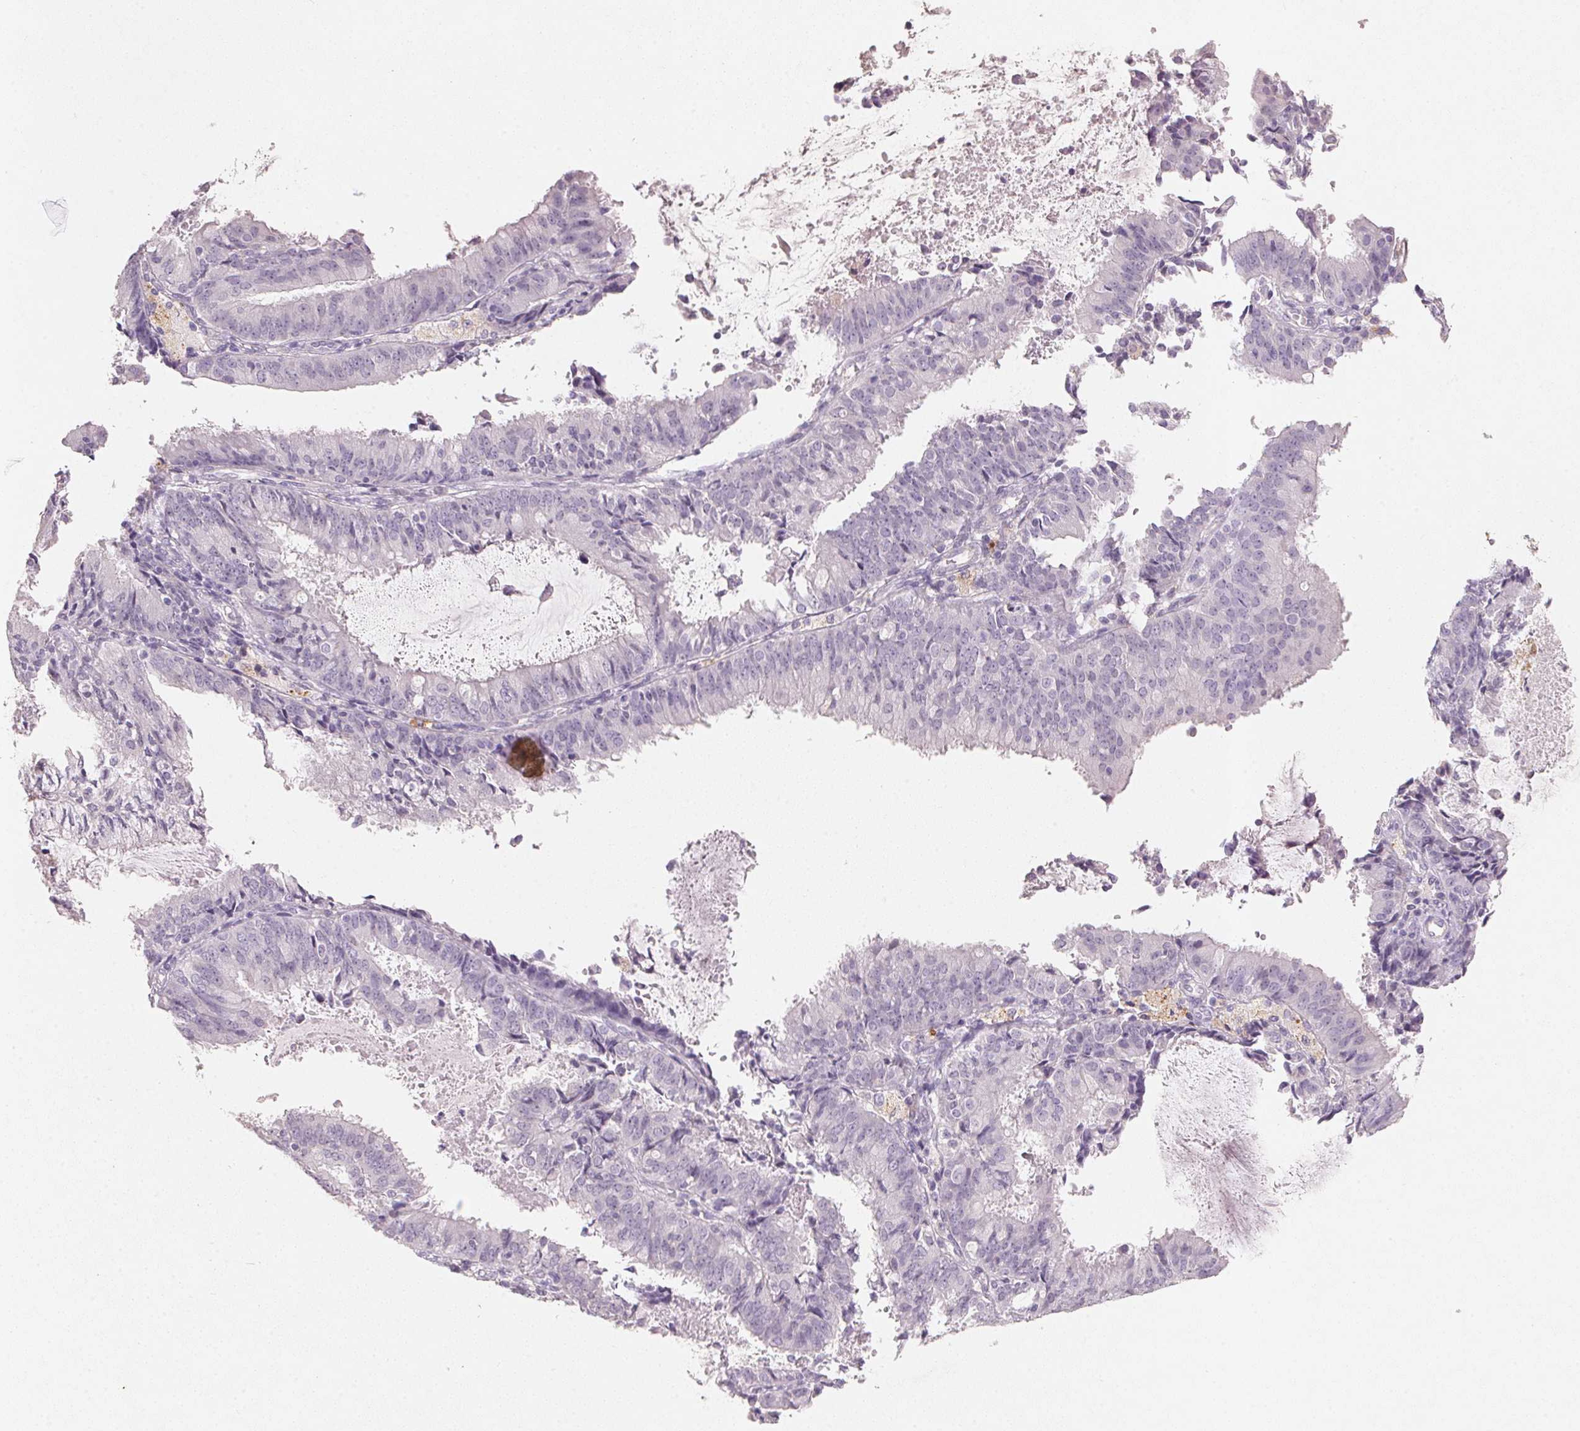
{"staining": {"intensity": "negative", "quantity": "none", "location": "none"}, "tissue": "endometrial cancer", "cell_type": "Tumor cells", "image_type": "cancer", "snomed": [{"axis": "morphology", "description": "Adenocarcinoma, NOS"}, {"axis": "topography", "description": "Endometrium"}], "caption": "Human endometrial adenocarcinoma stained for a protein using IHC displays no expression in tumor cells.", "gene": "CXCL5", "patient": {"sex": "female", "age": 57}}